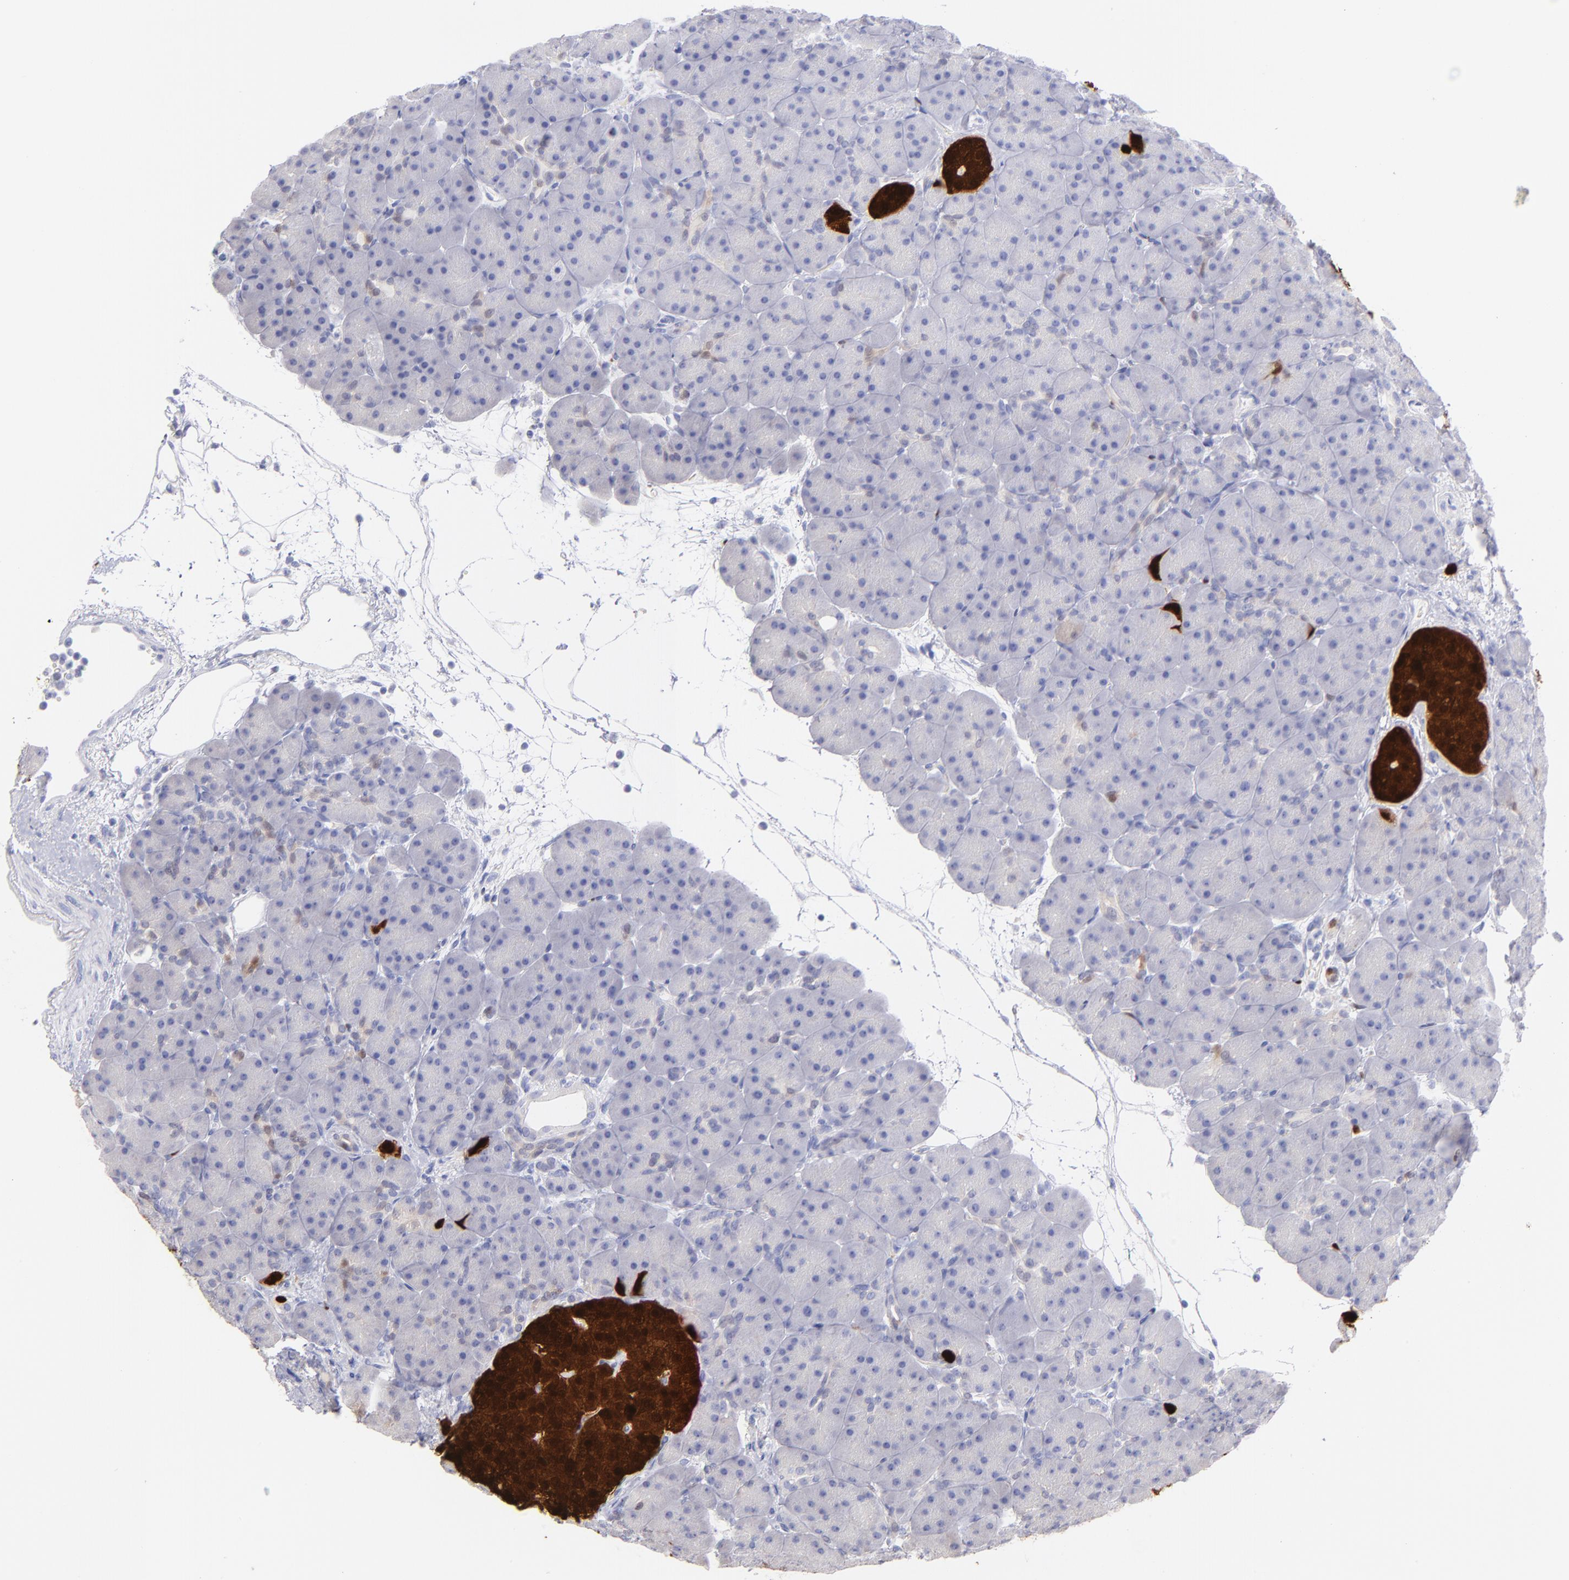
{"staining": {"intensity": "negative", "quantity": "none", "location": "none"}, "tissue": "pancreas", "cell_type": "Exocrine glandular cells", "image_type": "normal", "snomed": [{"axis": "morphology", "description": "Normal tissue, NOS"}, {"axis": "topography", "description": "Pancreas"}], "caption": "Immunohistochemical staining of normal pancreas shows no significant expression in exocrine glandular cells.", "gene": "SCGN", "patient": {"sex": "male", "age": 66}}